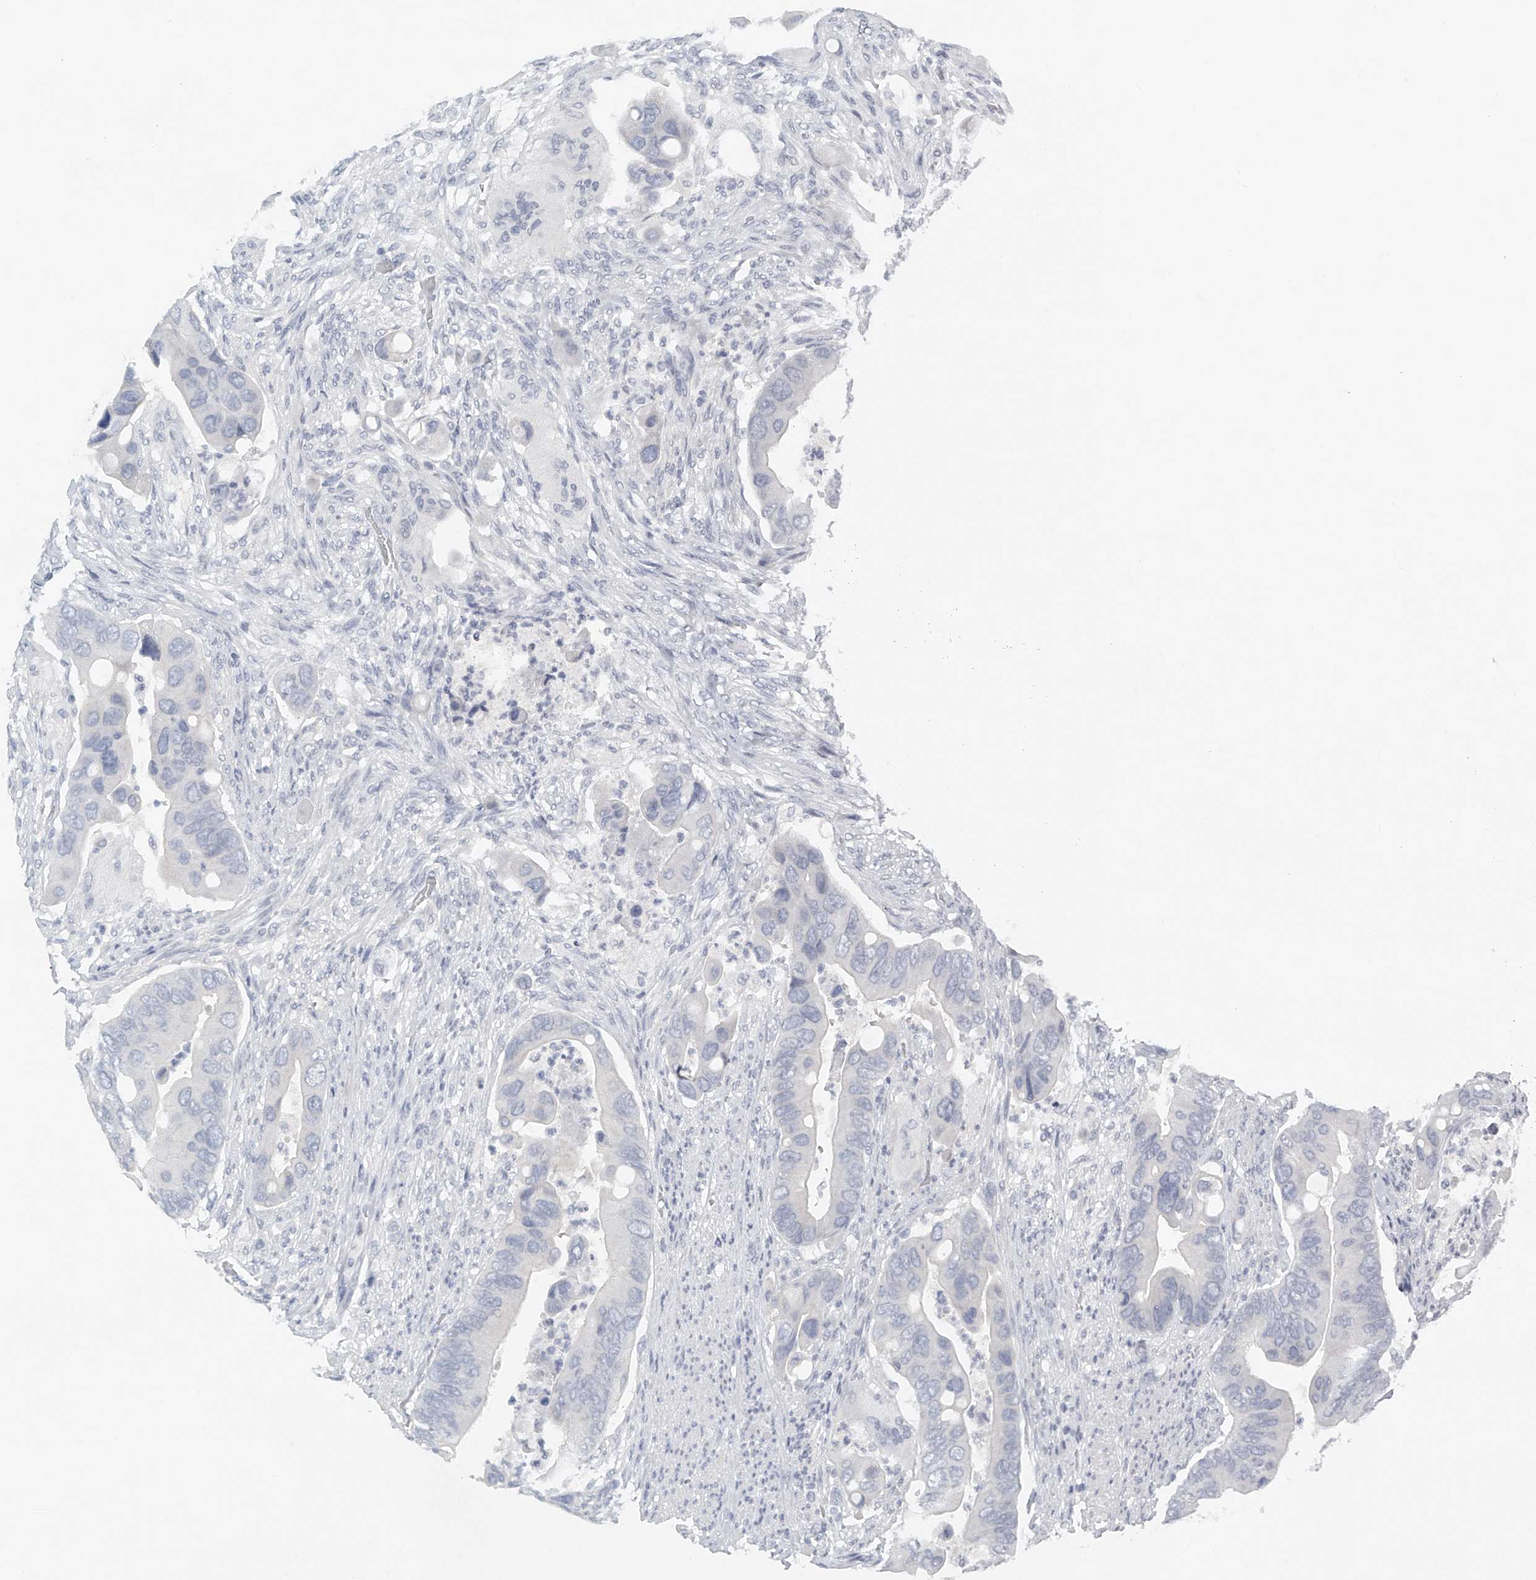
{"staining": {"intensity": "negative", "quantity": "none", "location": "none"}, "tissue": "colorectal cancer", "cell_type": "Tumor cells", "image_type": "cancer", "snomed": [{"axis": "morphology", "description": "Adenocarcinoma, NOS"}, {"axis": "topography", "description": "Rectum"}], "caption": "Tumor cells show no significant protein staining in colorectal adenocarcinoma.", "gene": "FAT2", "patient": {"sex": "female", "age": 57}}